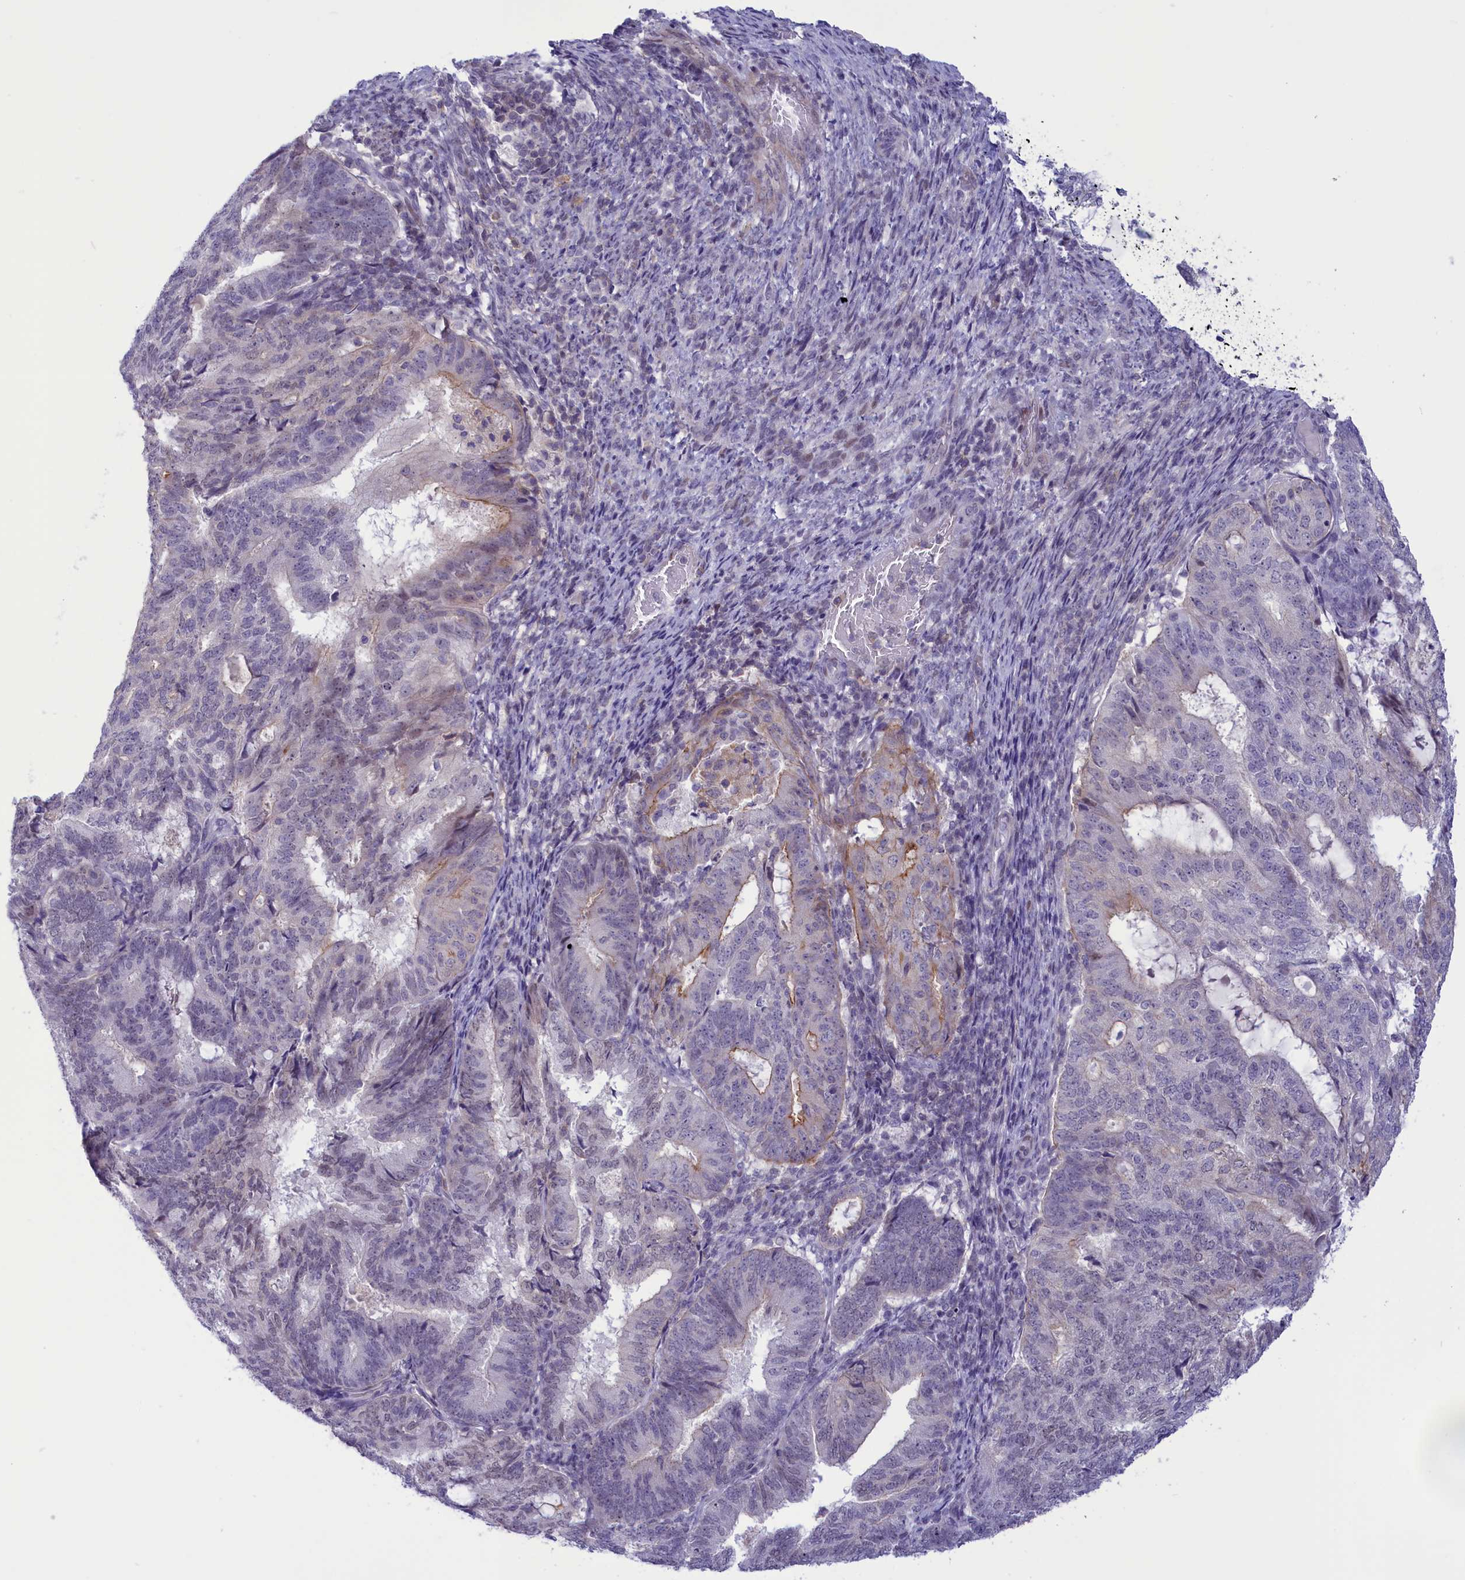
{"staining": {"intensity": "moderate", "quantity": "<25%", "location": "cytoplasmic/membranous"}, "tissue": "endometrial cancer", "cell_type": "Tumor cells", "image_type": "cancer", "snomed": [{"axis": "morphology", "description": "Adenocarcinoma, NOS"}, {"axis": "topography", "description": "Endometrium"}], "caption": "Protein expression analysis of endometrial adenocarcinoma reveals moderate cytoplasmic/membranous positivity in about <25% of tumor cells. The protein is shown in brown color, while the nuclei are stained blue.", "gene": "CORO2A", "patient": {"sex": "female", "age": 70}}